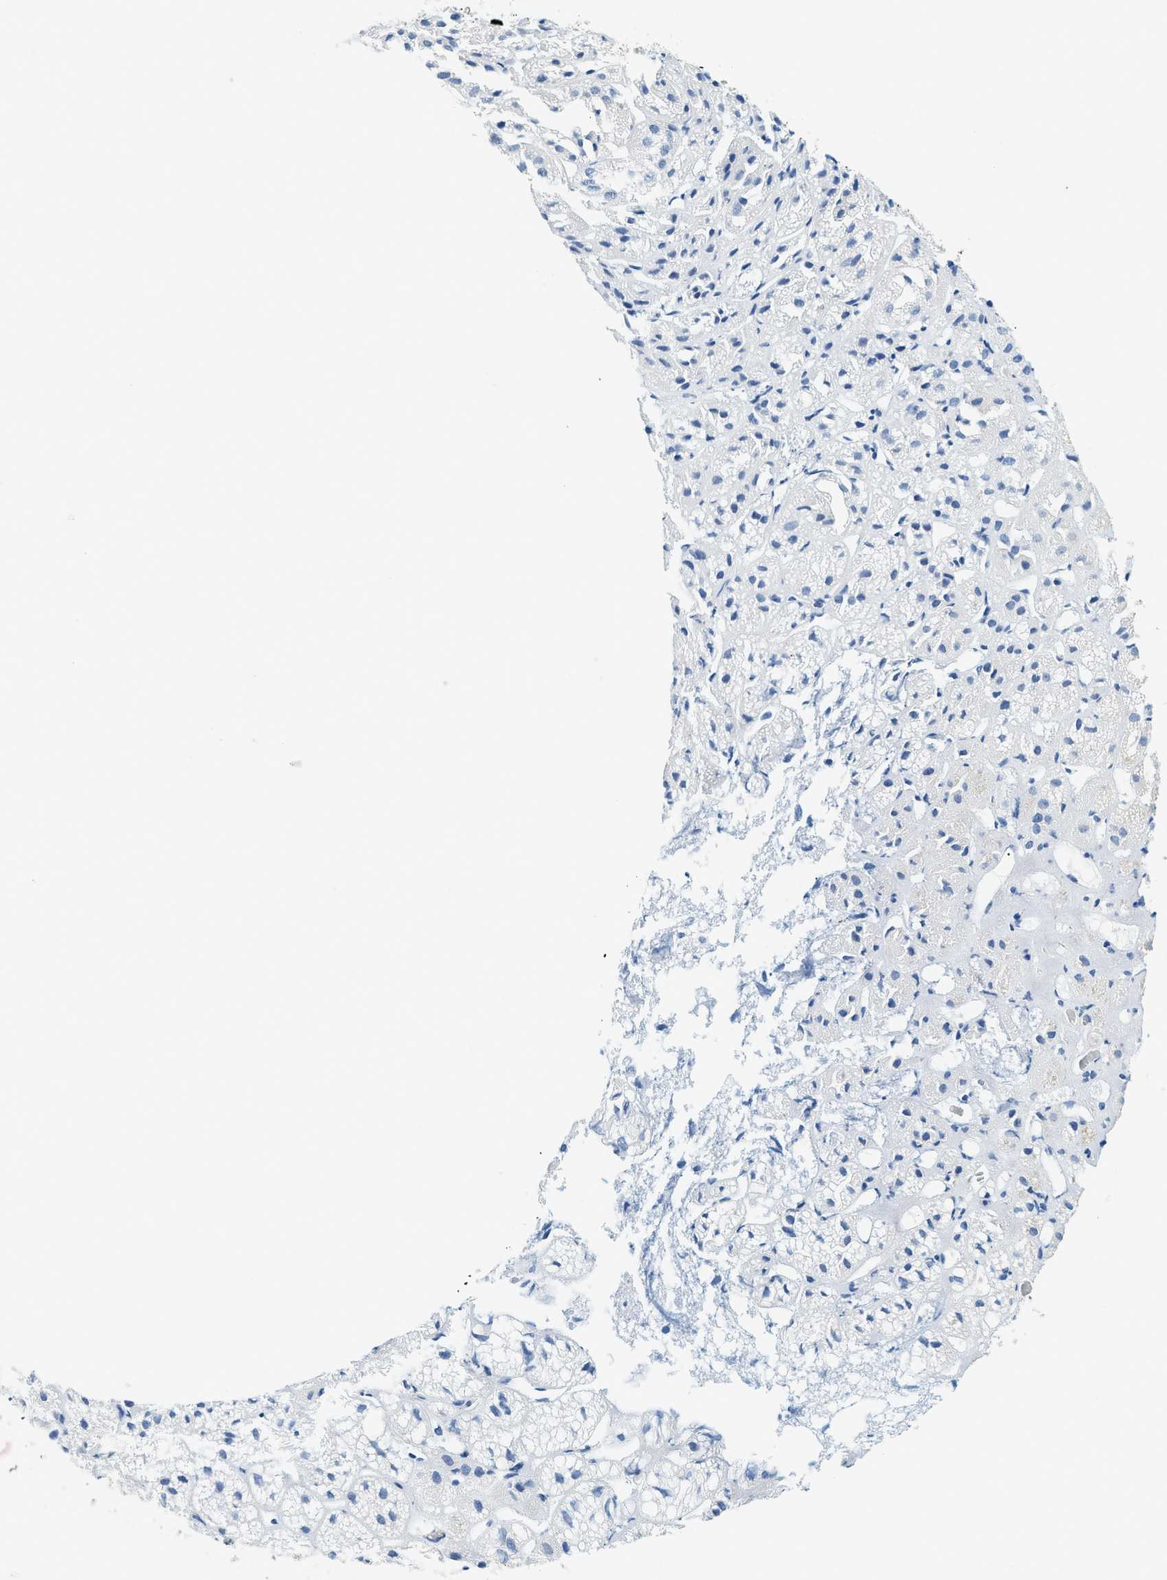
{"staining": {"intensity": "negative", "quantity": "none", "location": "none"}, "tissue": "adrenal gland", "cell_type": "Glandular cells", "image_type": "normal", "snomed": [{"axis": "morphology", "description": "Normal tissue, NOS"}, {"axis": "topography", "description": "Adrenal gland"}], "caption": "This is an immunohistochemistry micrograph of unremarkable human adrenal gland. There is no positivity in glandular cells.", "gene": "TPSAB1", "patient": {"sex": "female", "age": 71}}